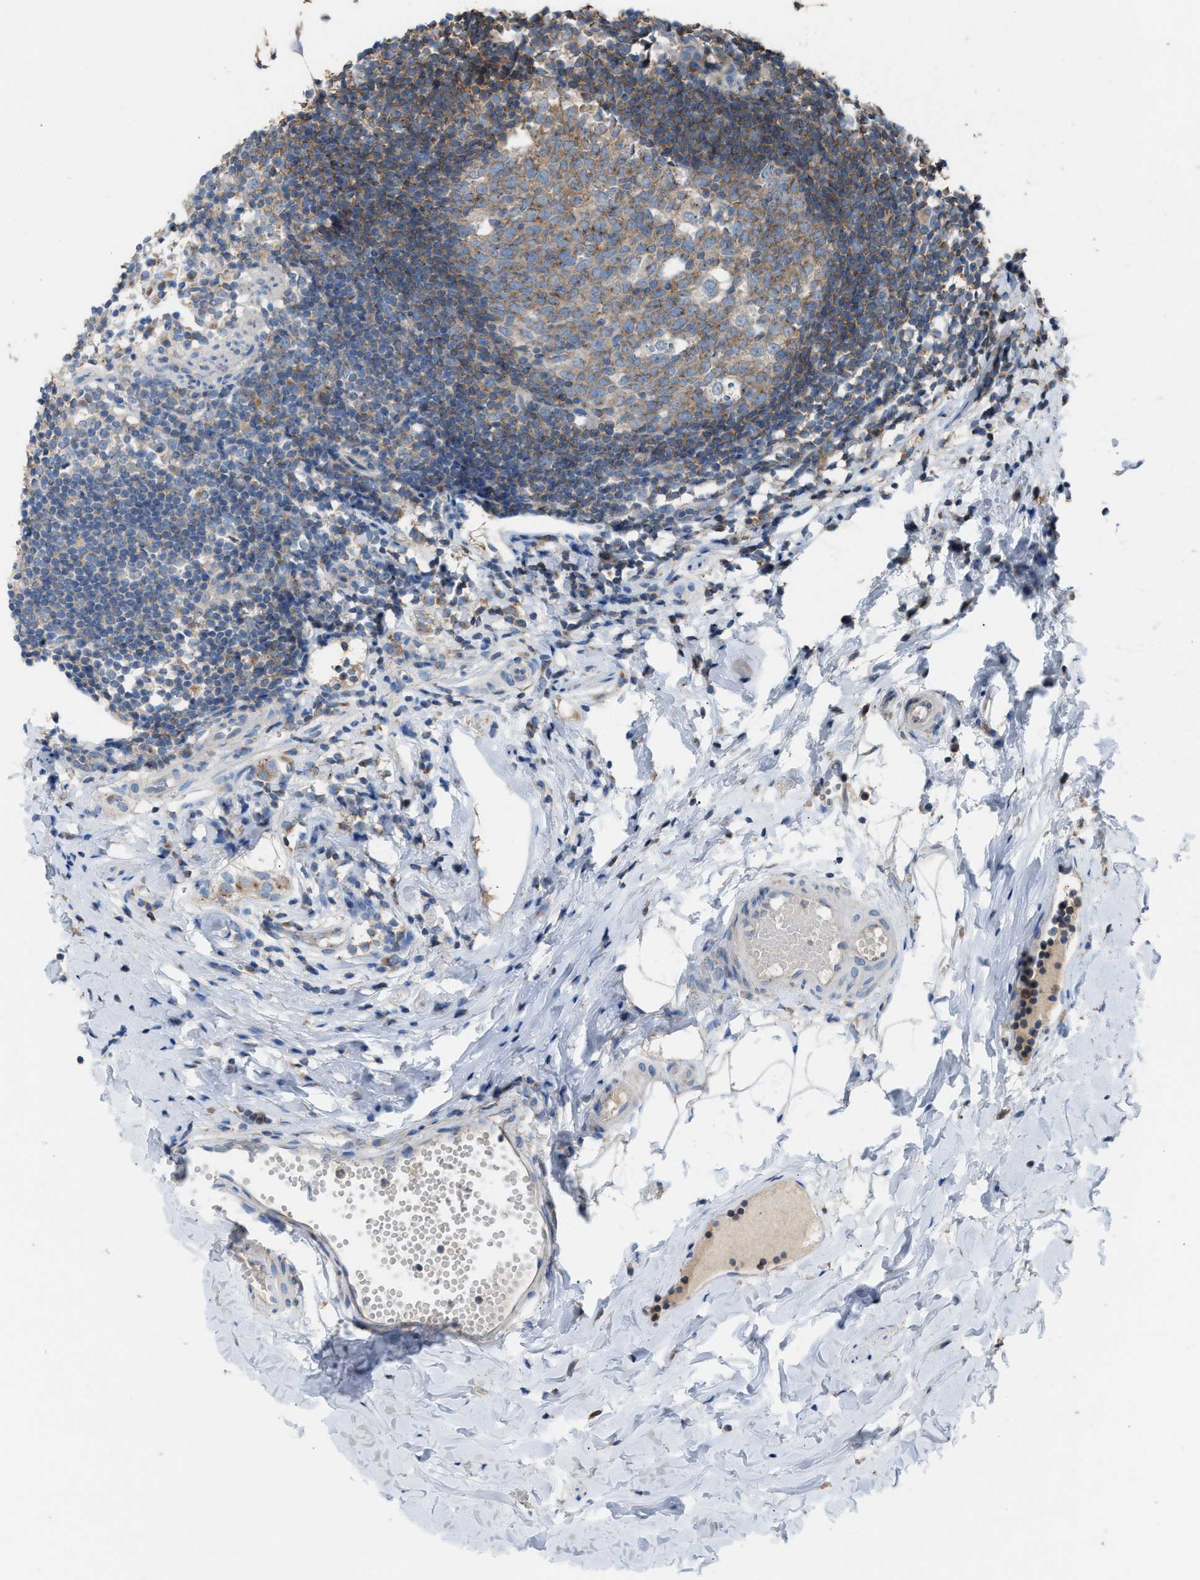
{"staining": {"intensity": "moderate", "quantity": ">75%", "location": "cytoplasmic/membranous"}, "tissue": "appendix", "cell_type": "Glandular cells", "image_type": "normal", "snomed": [{"axis": "morphology", "description": "Normal tissue, NOS"}, {"axis": "topography", "description": "Appendix"}], "caption": "Protein expression analysis of unremarkable appendix exhibits moderate cytoplasmic/membranous expression in approximately >75% of glandular cells.", "gene": "TPK1", "patient": {"sex": "female", "age": 20}}